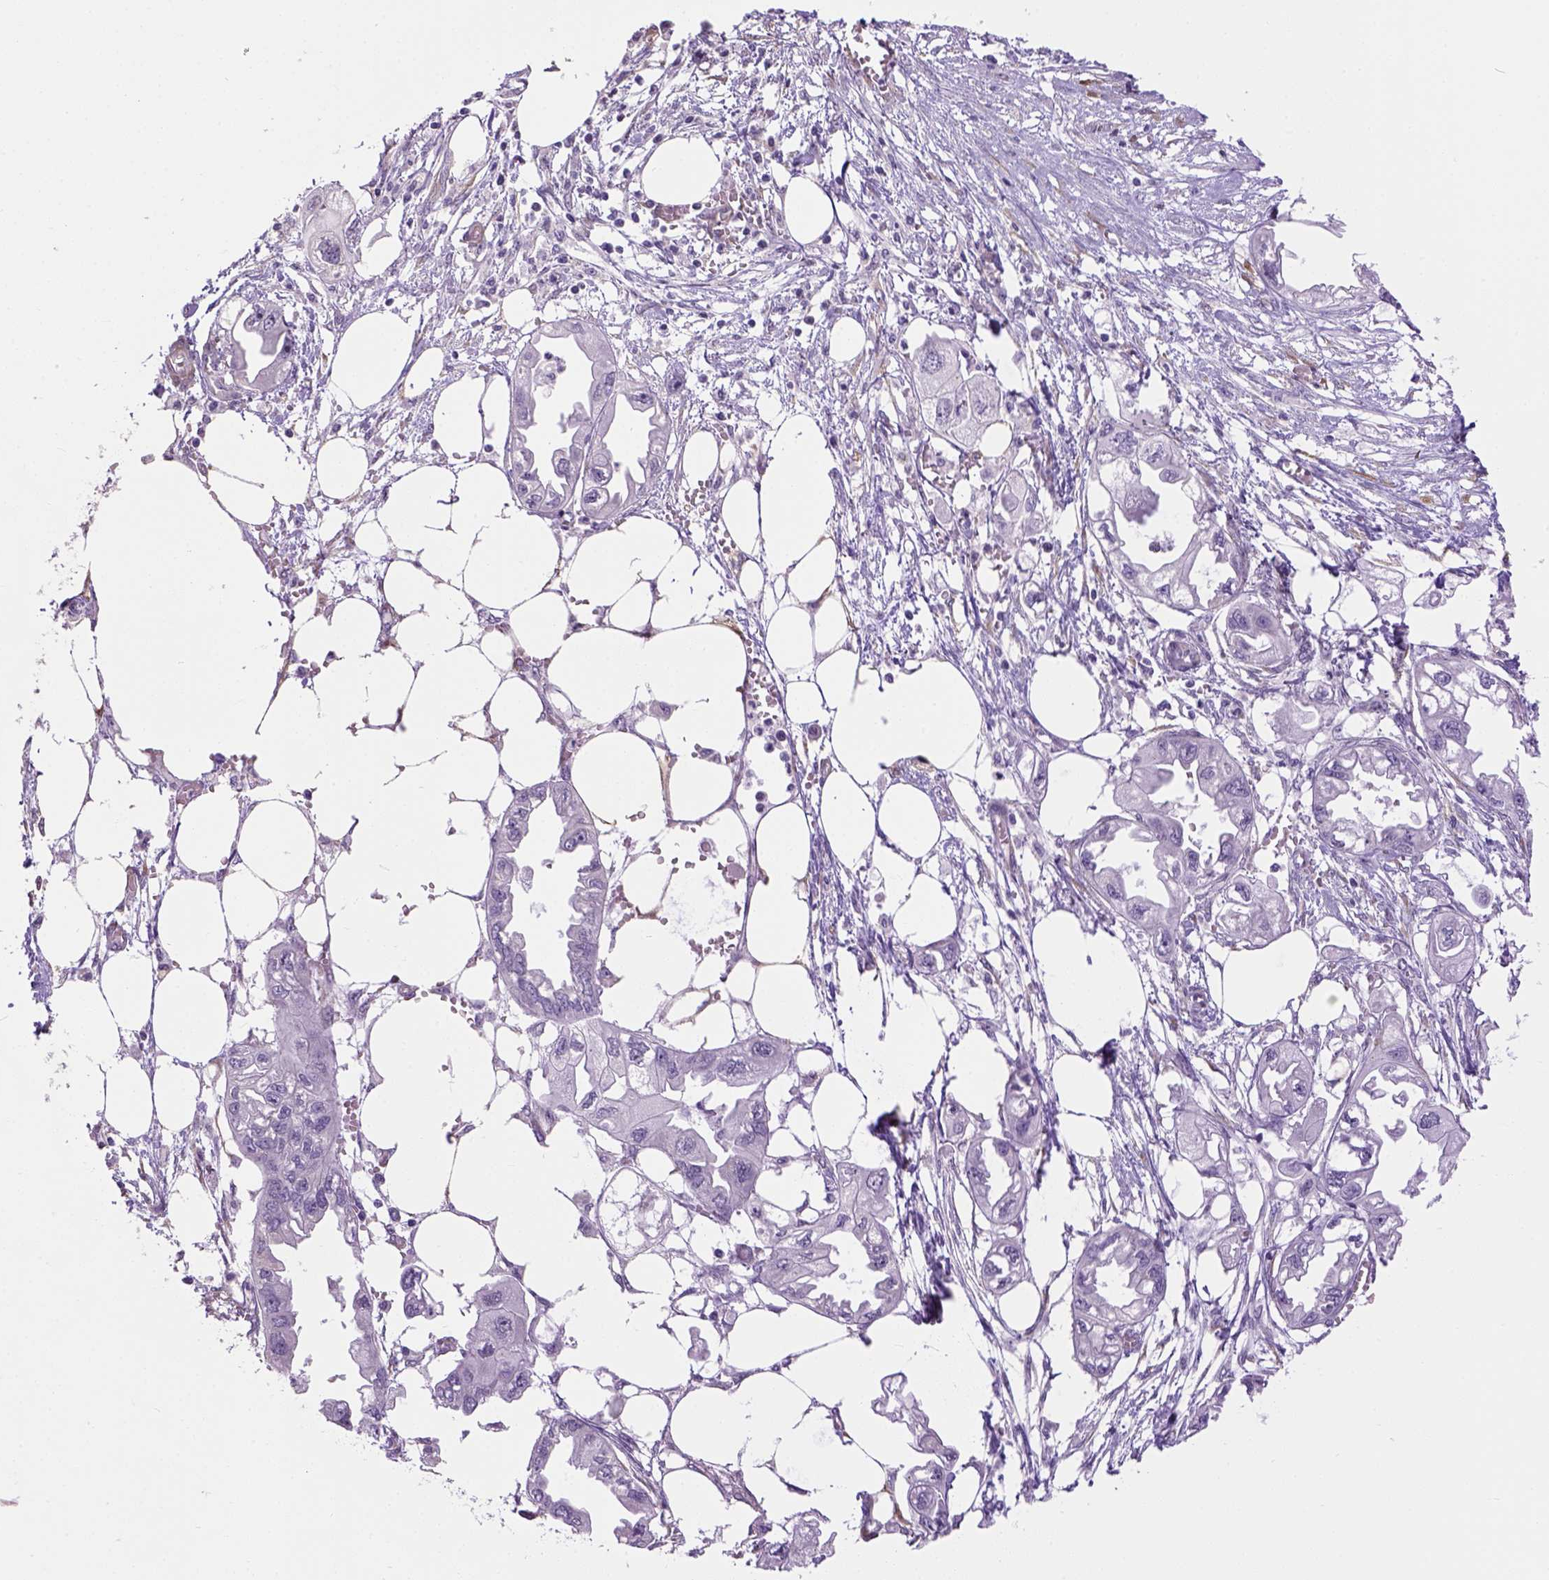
{"staining": {"intensity": "negative", "quantity": "none", "location": "none"}, "tissue": "endometrial cancer", "cell_type": "Tumor cells", "image_type": "cancer", "snomed": [{"axis": "morphology", "description": "Adenocarcinoma, NOS"}, {"axis": "morphology", "description": "Adenocarcinoma, metastatic, NOS"}, {"axis": "topography", "description": "Adipose tissue"}, {"axis": "topography", "description": "Endometrium"}], "caption": "An immunohistochemistry histopathology image of endometrial cancer is shown. There is no staining in tumor cells of endometrial cancer.", "gene": "KAZN", "patient": {"sex": "female", "age": 67}}